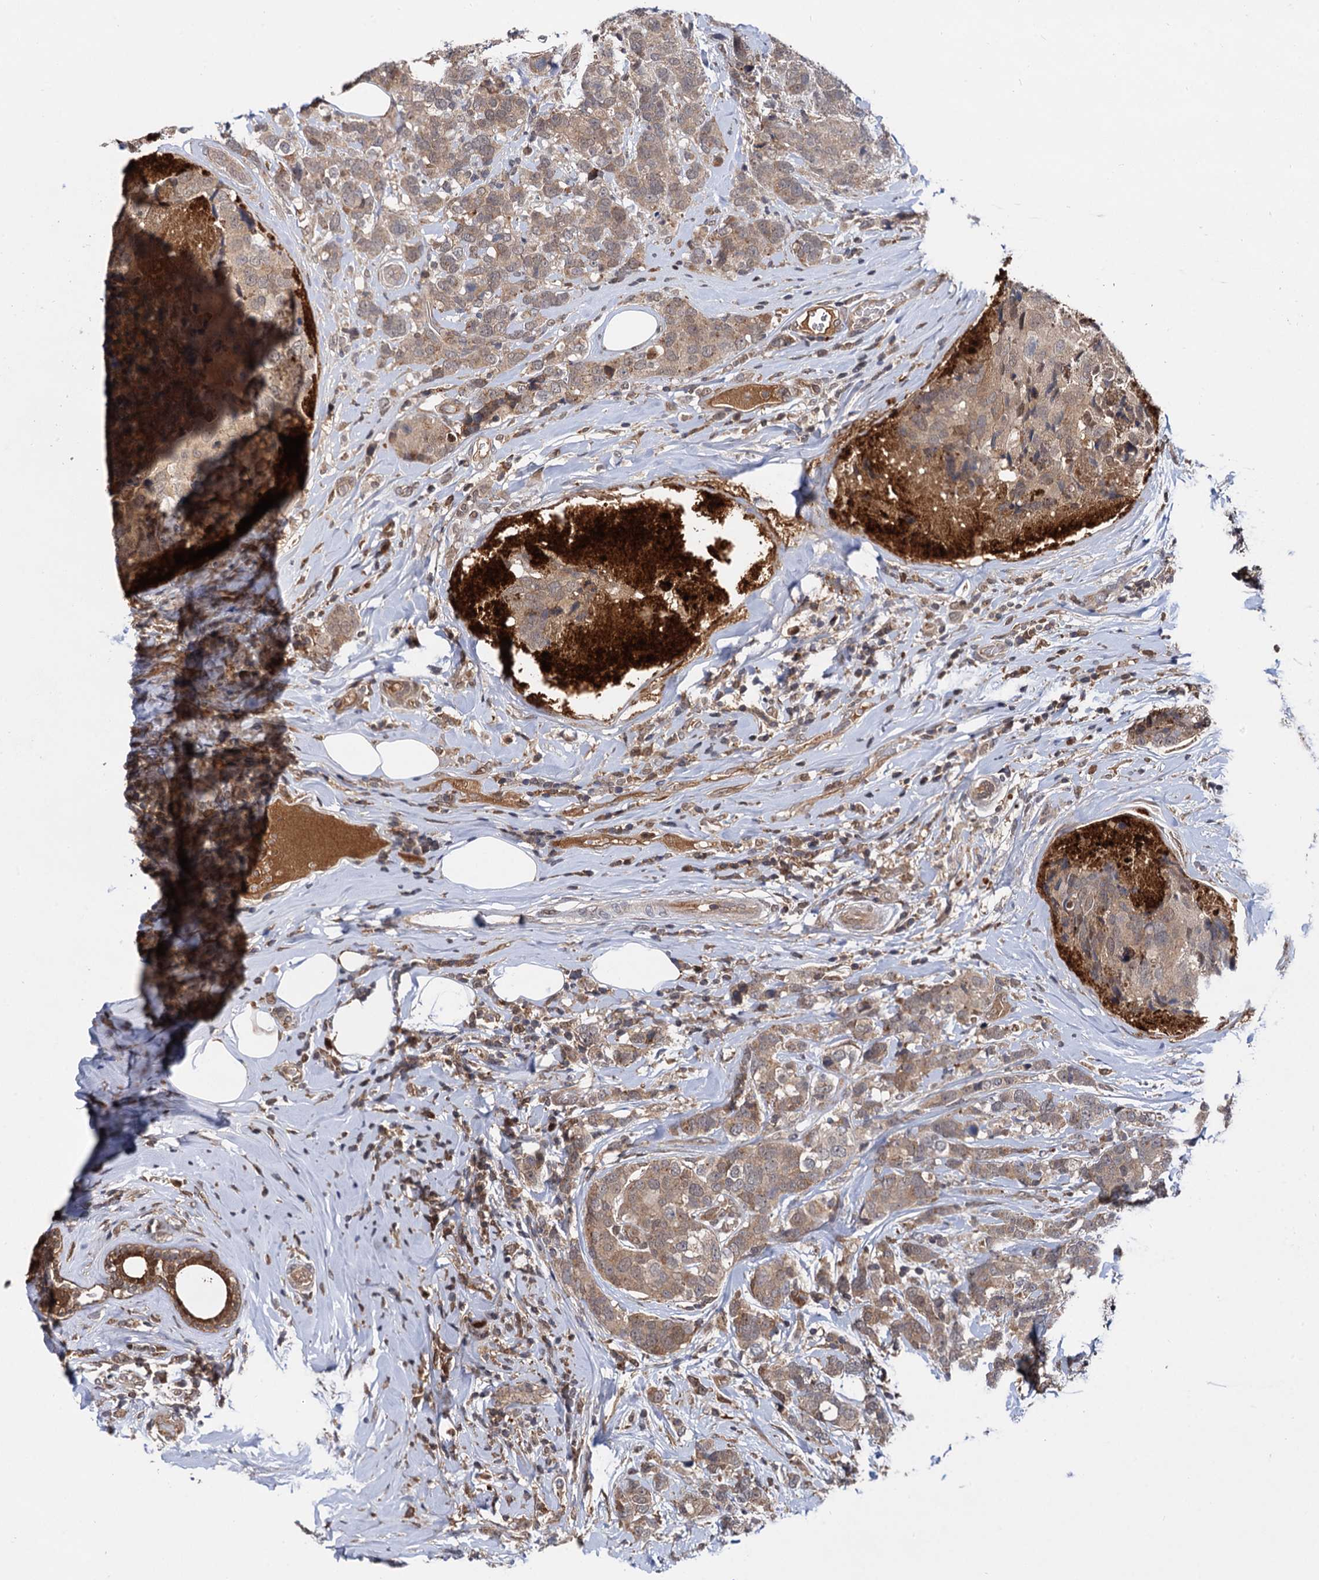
{"staining": {"intensity": "weak", "quantity": ">75%", "location": "cytoplasmic/membranous"}, "tissue": "breast cancer", "cell_type": "Tumor cells", "image_type": "cancer", "snomed": [{"axis": "morphology", "description": "Lobular carcinoma"}, {"axis": "topography", "description": "Breast"}], "caption": "A brown stain labels weak cytoplasmic/membranous staining of a protein in human breast cancer (lobular carcinoma) tumor cells.", "gene": "SELENOP", "patient": {"sex": "female", "age": 59}}